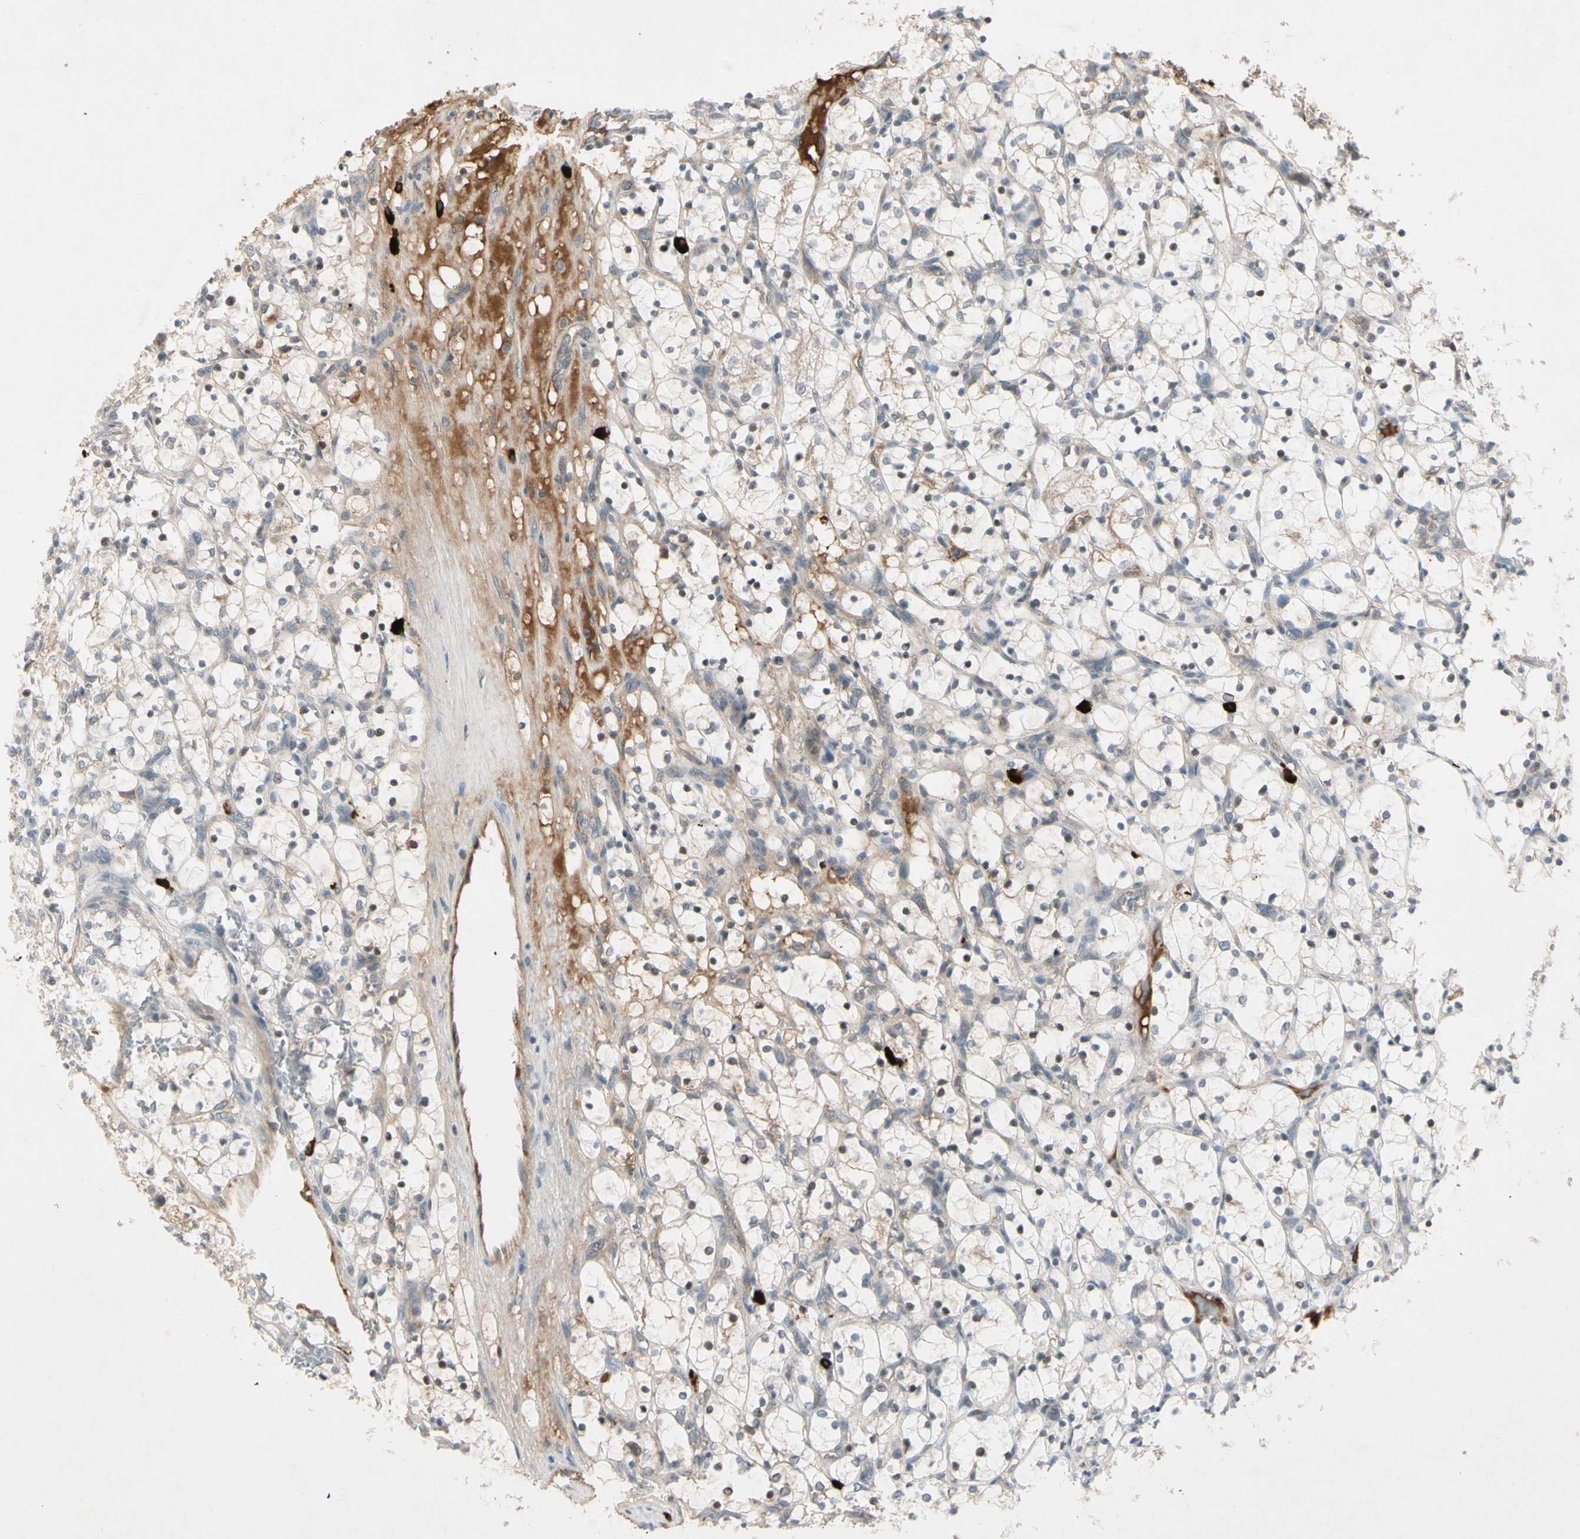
{"staining": {"intensity": "moderate", "quantity": "<25%", "location": "cytoplasmic/membranous,nuclear"}, "tissue": "renal cancer", "cell_type": "Tumor cells", "image_type": "cancer", "snomed": [{"axis": "morphology", "description": "Adenocarcinoma, NOS"}, {"axis": "topography", "description": "Kidney"}], "caption": "Renal cancer tissue displays moderate cytoplasmic/membranous and nuclear positivity in about <25% of tumor cells, visualized by immunohistochemistry.", "gene": "ICAM5", "patient": {"sex": "female", "age": 69}}